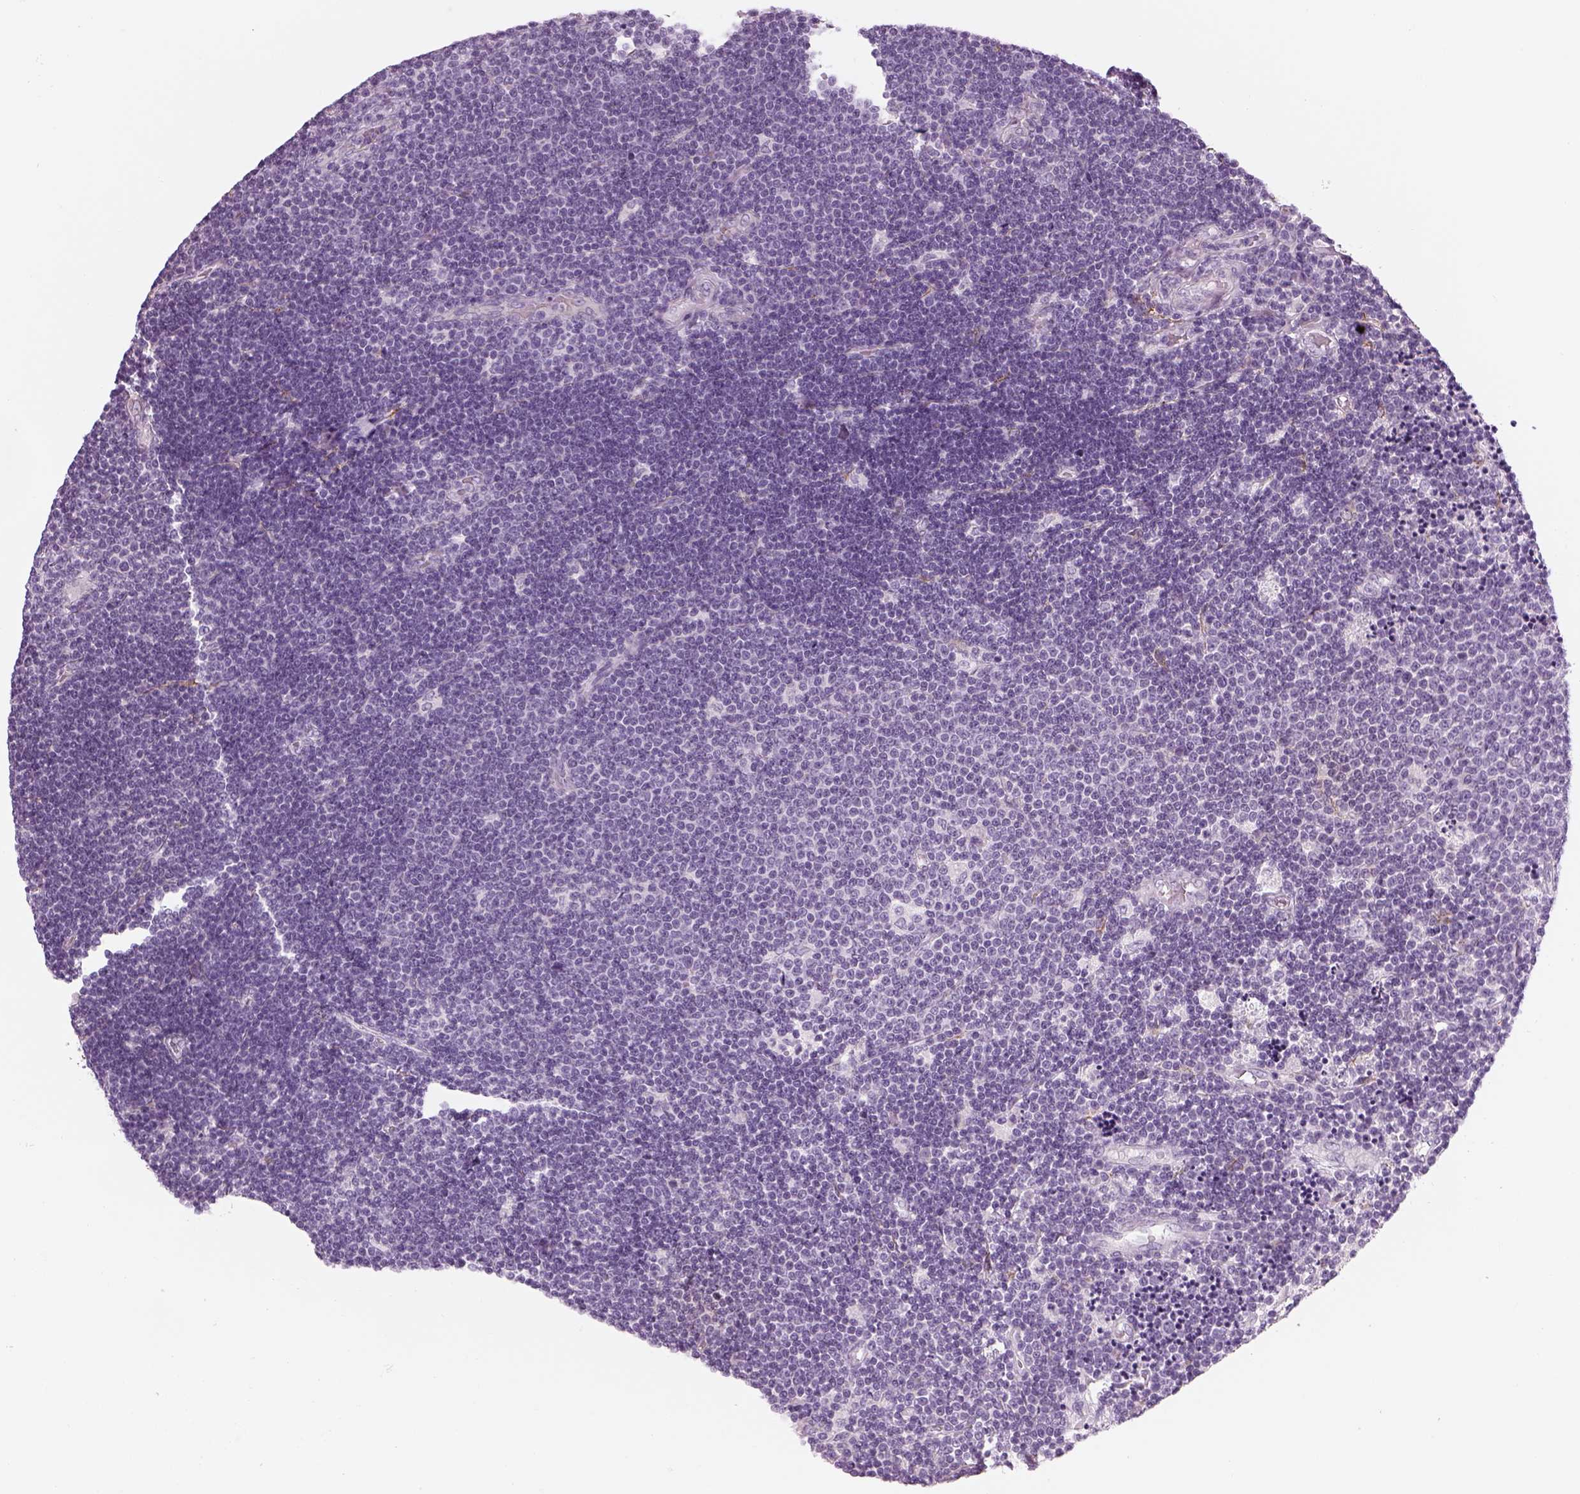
{"staining": {"intensity": "negative", "quantity": "none", "location": "none"}, "tissue": "lymphoma", "cell_type": "Tumor cells", "image_type": "cancer", "snomed": [{"axis": "morphology", "description": "Malignant lymphoma, non-Hodgkin's type, Low grade"}, {"axis": "topography", "description": "Brain"}], "caption": "A micrograph of human low-grade malignant lymphoma, non-Hodgkin's type is negative for staining in tumor cells. The staining was performed using DAB to visualize the protein expression in brown, while the nuclei were stained in blue with hematoxylin (Magnification: 20x).", "gene": "KCNMB4", "patient": {"sex": "female", "age": 66}}